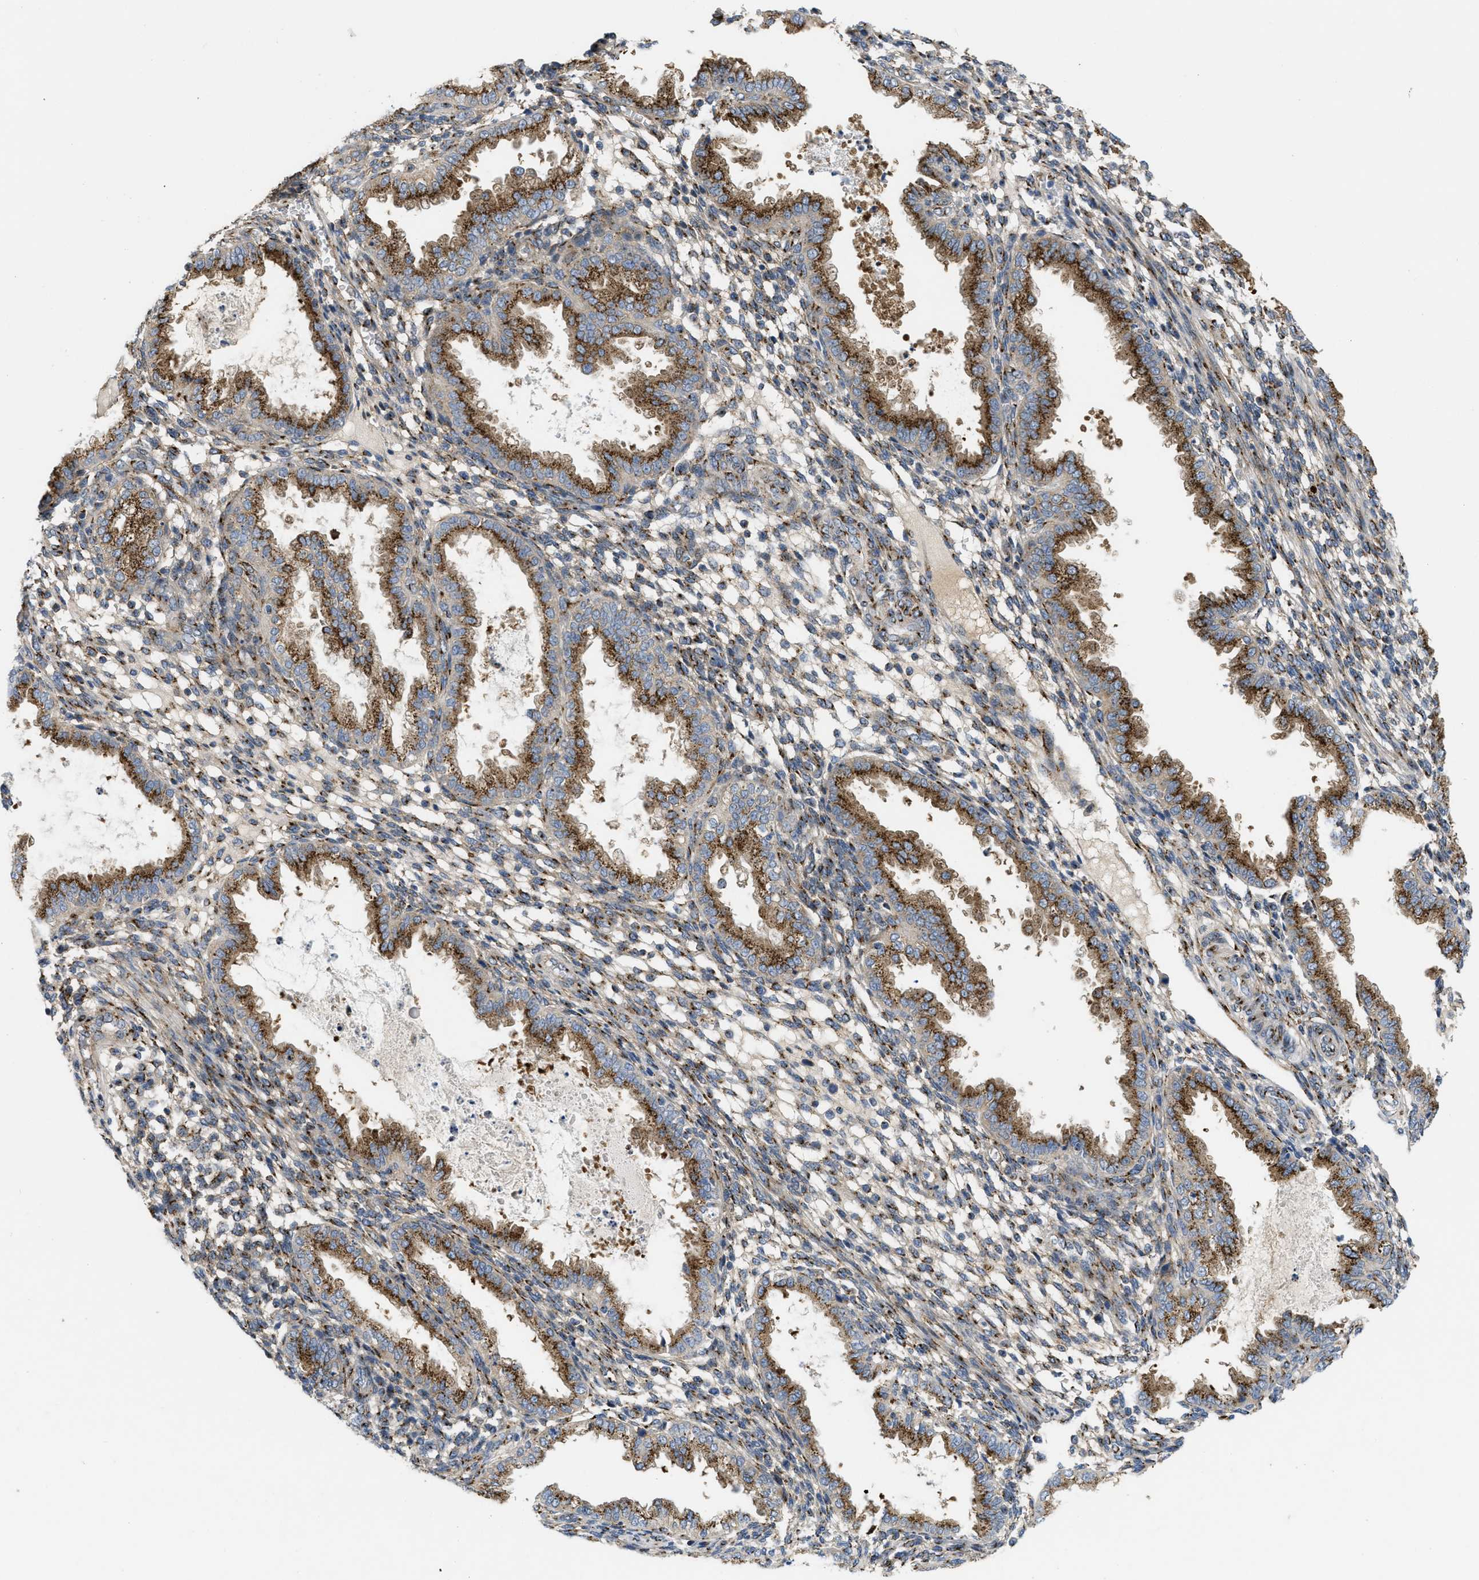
{"staining": {"intensity": "strong", "quantity": "25%-75%", "location": "cytoplasmic/membranous"}, "tissue": "endometrium", "cell_type": "Cells in endometrial stroma", "image_type": "normal", "snomed": [{"axis": "morphology", "description": "Normal tissue, NOS"}, {"axis": "topography", "description": "Endometrium"}], "caption": "Benign endometrium shows strong cytoplasmic/membranous staining in about 25%-75% of cells in endometrial stroma, visualized by immunohistochemistry. Nuclei are stained in blue.", "gene": "ZNF70", "patient": {"sex": "female", "age": 33}}